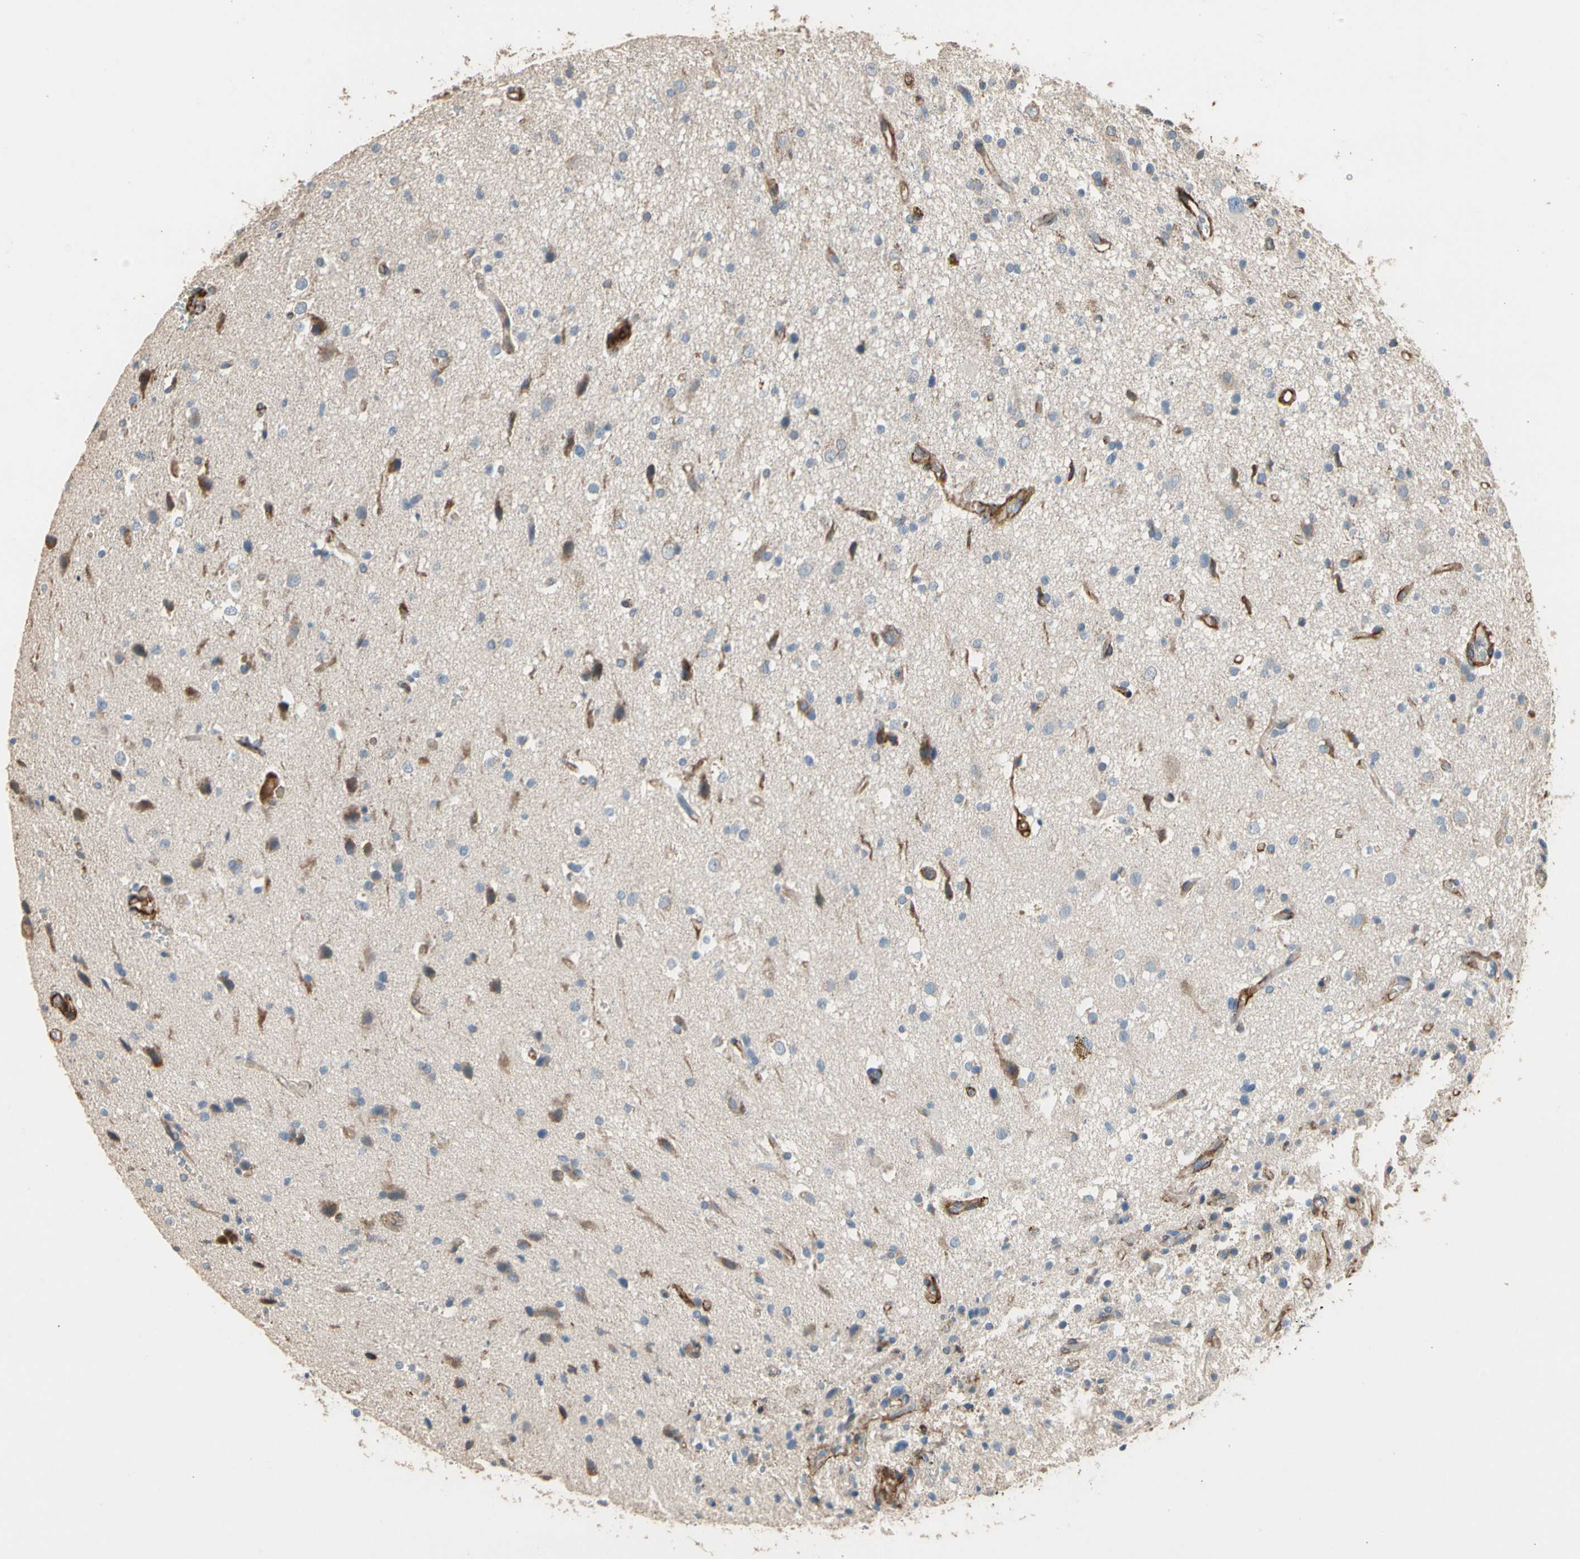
{"staining": {"intensity": "moderate", "quantity": "<25%", "location": "cytoplasmic/membranous"}, "tissue": "glioma", "cell_type": "Tumor cells", "image_type": "cancer", "snomed": [{"axis": "morphology", "description": "Glioma, malignant, High grade"}, {"axis": "topography", "description": "Brain"}], "caption": "The photomicrograph displays a brown stain indicating the presence of a protein in the cytoplasmic/membranous of tumor cells in glioma.", "gene": "SUSD2", "patient": {"sex": "male", "age": 33}}